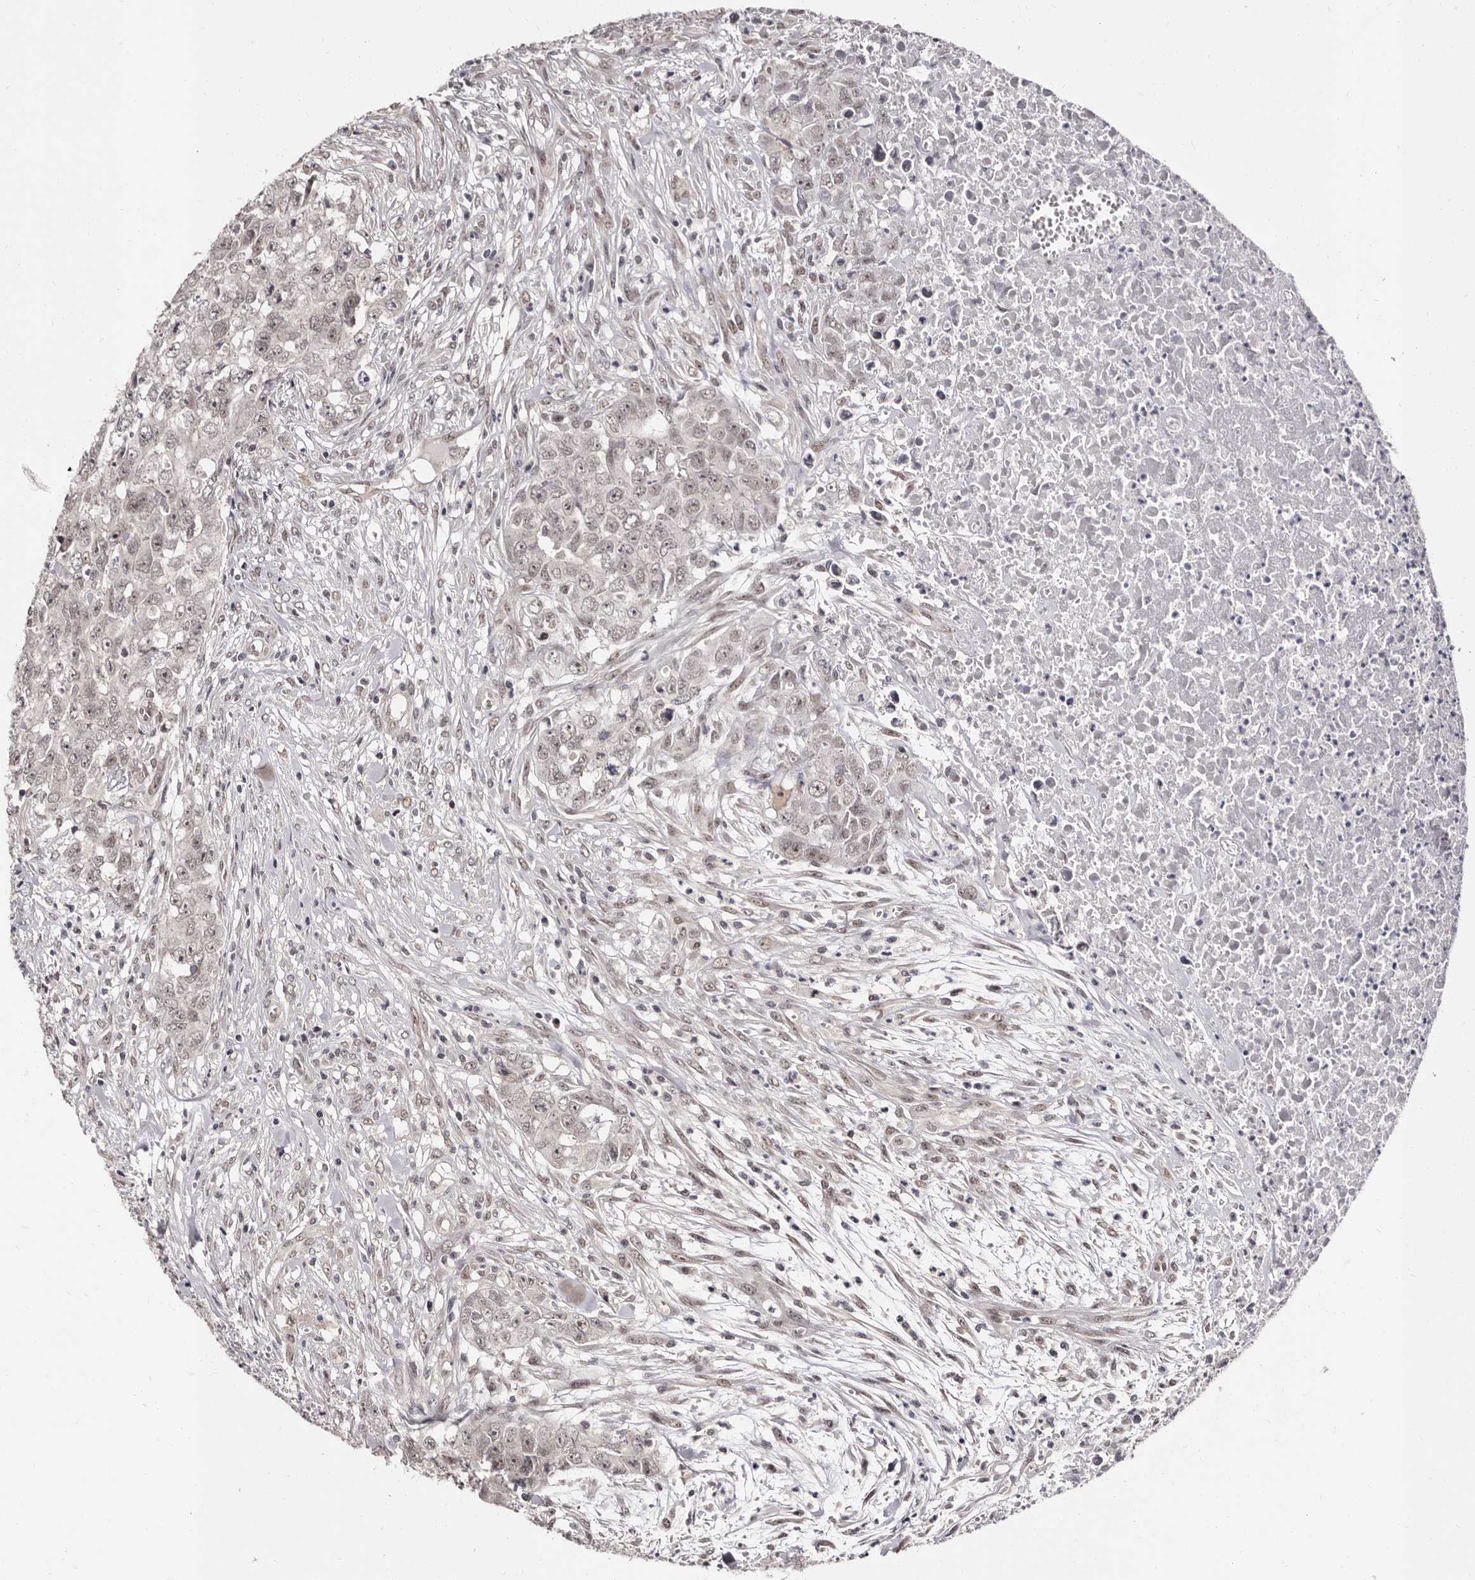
{"staining": {"intensity": "weak", "quantity": "<25%", "location": "nuclear"}, "tissue": "testis cancer", "cell_type": "Tumor cells", "image_type": "cancer", "snomed": [{"axis": "morphology", "description": "Carcinoma, Embryonal, NOS"}, {"axis": "topography", "description": "Testis"}], "caption": "Tumor cells show no significant positivity in testis cancer.", "gene": "TBC1D22B", "patient": {"sex": "male", "age": 28}}